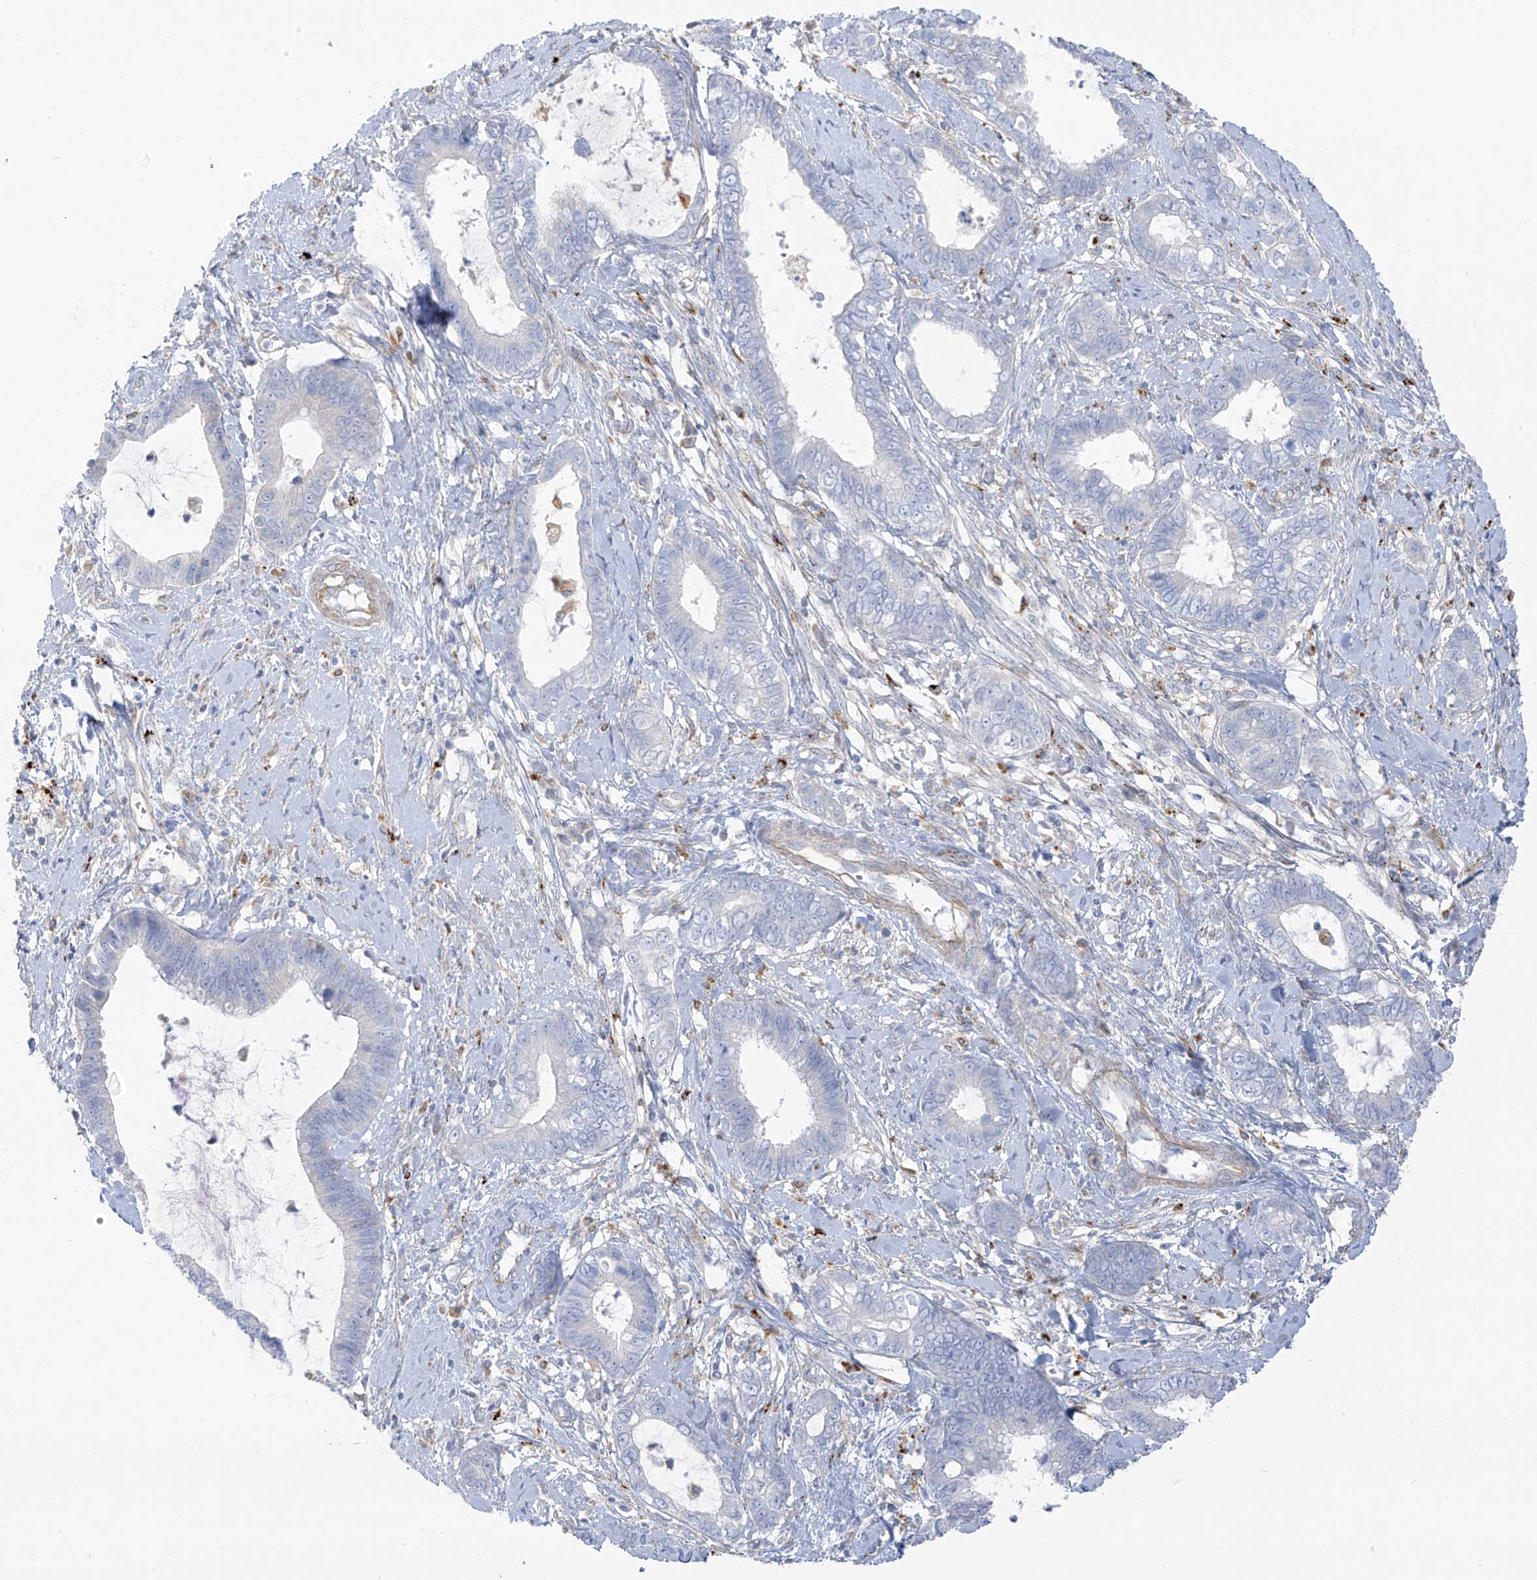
{"staining": {"intensity": "negative", "quantity": "none", "location": "none"}, "tissue": "cervical cancer", "cell_type": "Tumor cells", "image_type": "cancer", "snomed": [{"axis": "morphology", "description": "Adenocarcinoma, NOS"}, {"axis": "topography", "description": "Cervix"}], "caption": "Human cervical cancer stained for a protein using immunohistochemistry reveals no staining in tumor cells.", "gene": "TAL2", "patient": {"sex": "female", "age": 44}}